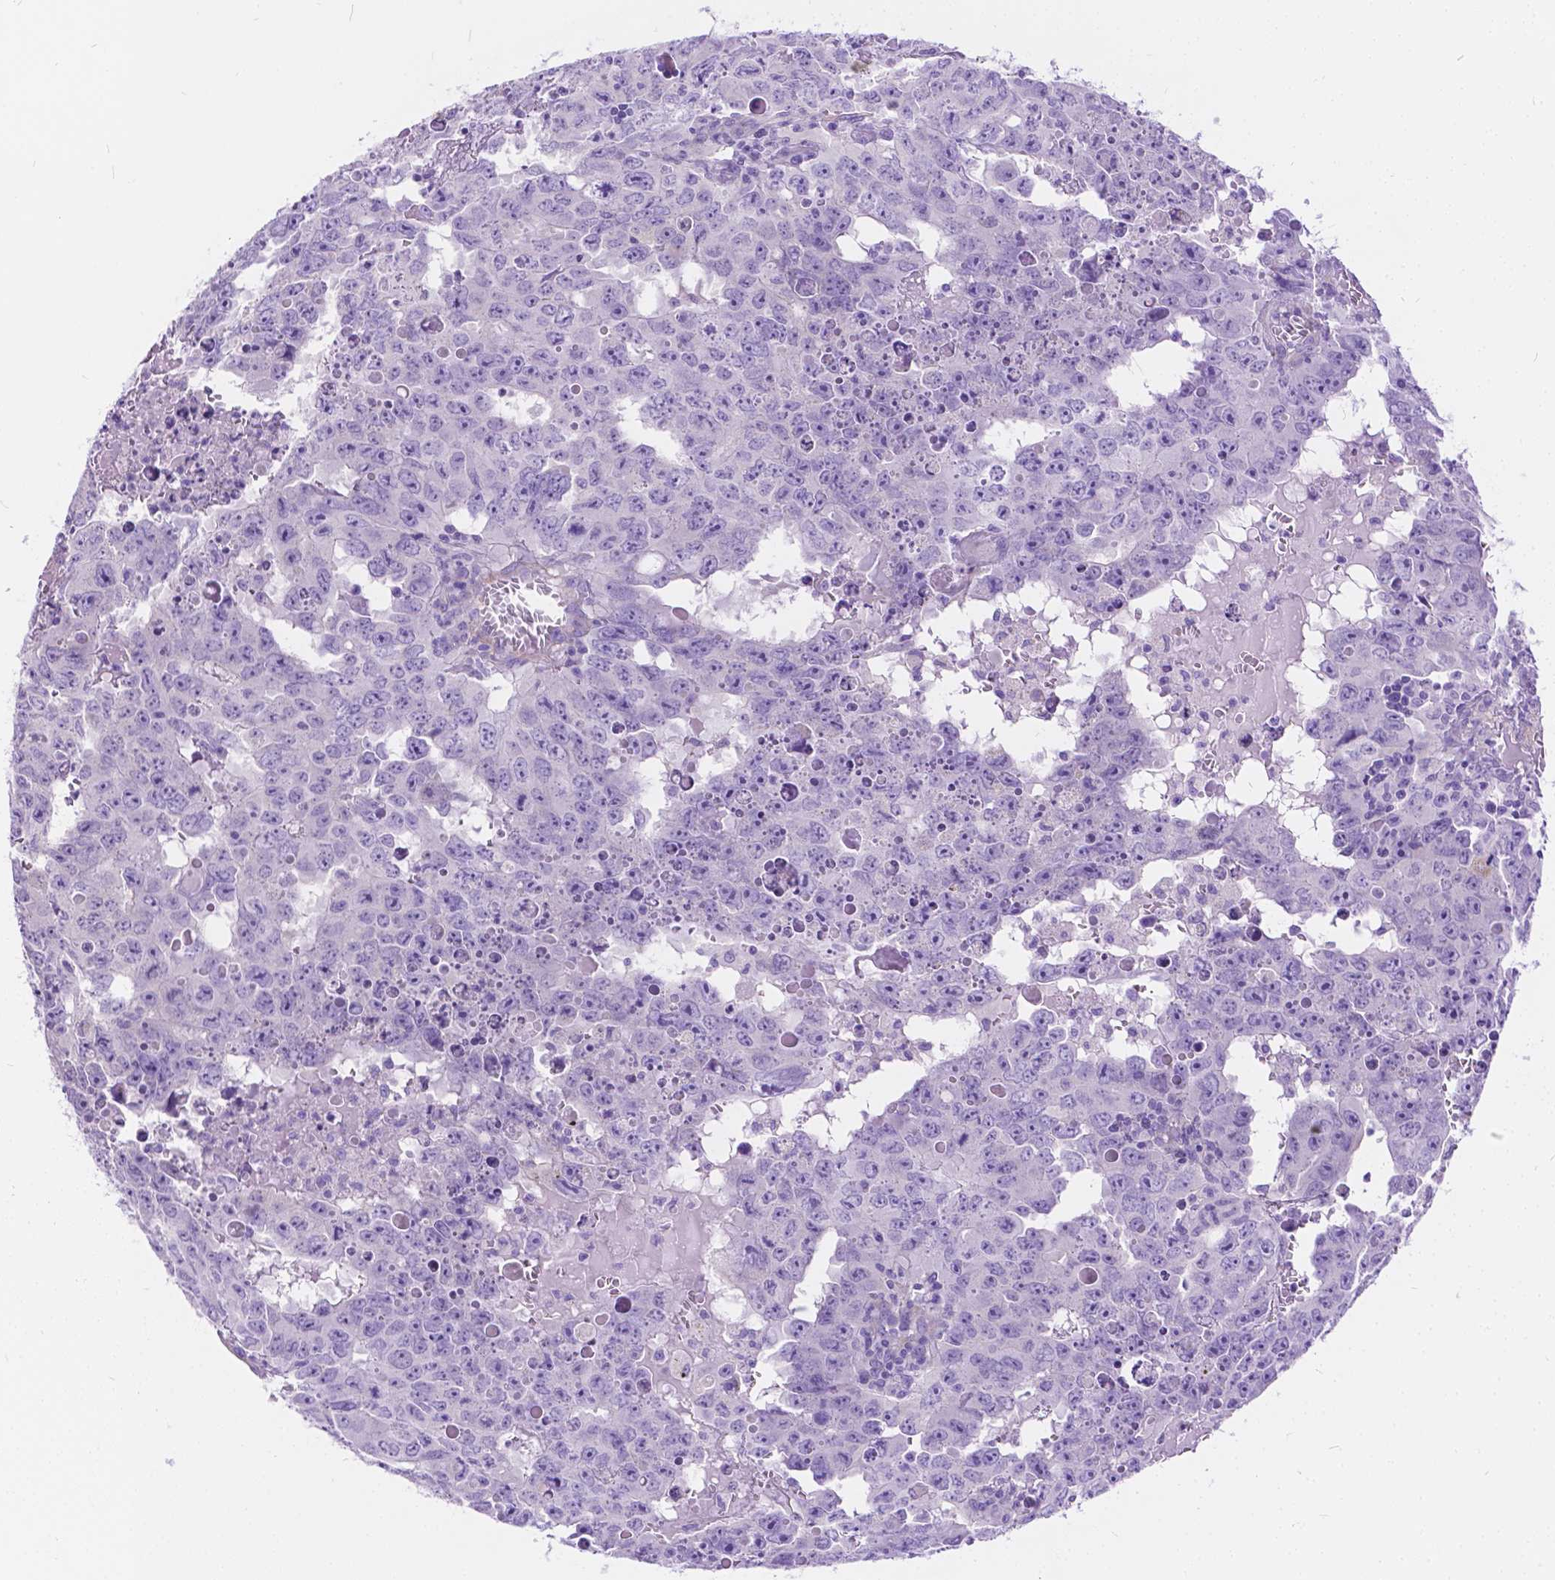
{"staining": {"intensity": "negative", "quantity": "none", "location": "none"}, "tissue": "testis cancer", "cell_type": "Tumor cells", "image_type": "cancer", "snomed": [{"axis": "morphology", "description": "Carcinoma, Embryonal, NOS"}, {"axis": "topography", "description": "Testis"}], "caption": "A micrograph of human embryonal carcinoma (testis) is negative for staining in tumor cells. The staining is performed using DAB brown chromogen with nuclei counter-stained in using hematoxylin.", "gene": "CHRM1", "patient": {"sex": "male", "age": 22}}